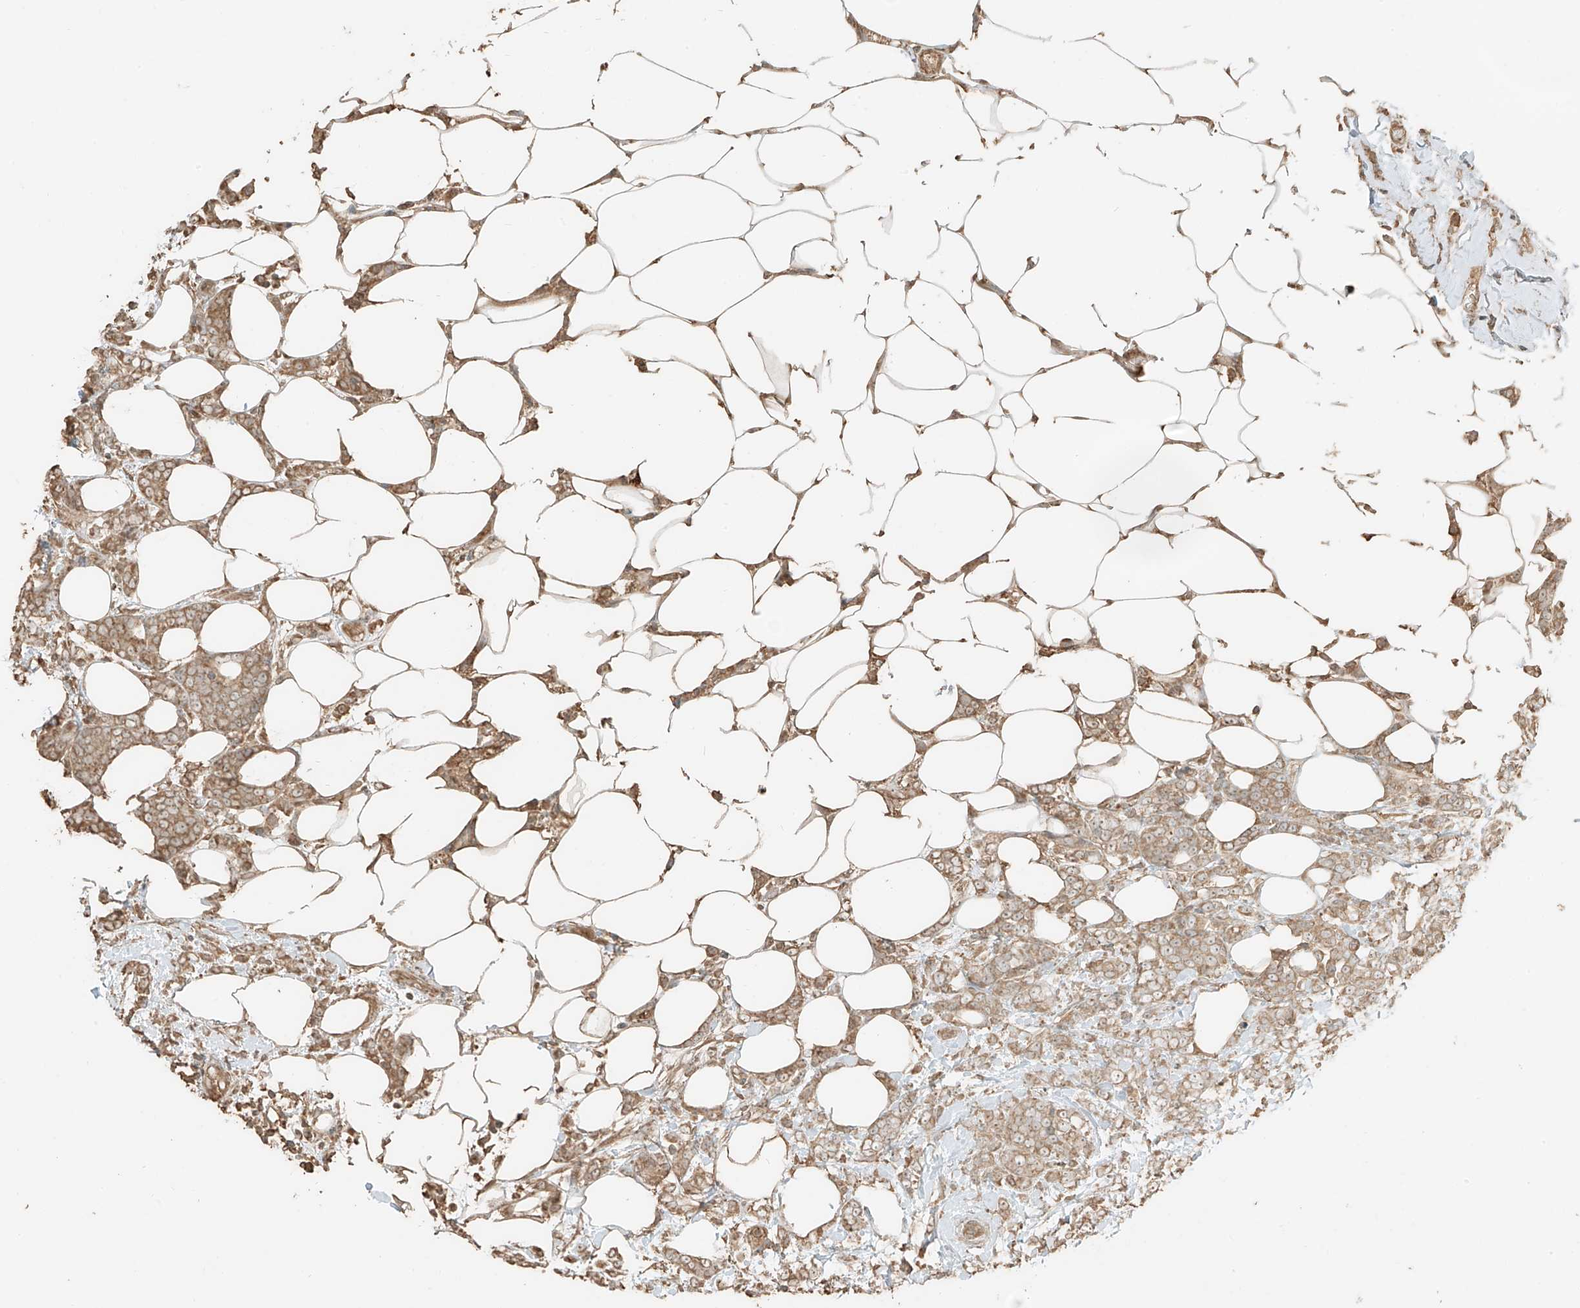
{"staining": {"intensity": "moderate", "quantity": "25%-75%", "location": "cytoplasmic/membranous"}, "tissue": "breast cancer", "cell_type": "Tumor cells", "image_type": "cancer", "snomed": [{"axis": "morphology", "description": "Lobular carcinoma"}, {"axis": "topography", "description": "Breast"}], "caption": "A brown stain labels moderate cytoplasmic/membranous positivity of a protein in breast cancer (lobular carcinoma) tumor cells. Immunohistochemistry (ihc) stains the protein of interest in brown and the nuclei are stained blue.", "gene": "RFTN2", "patient": {"sex": "female", "age": 58}}